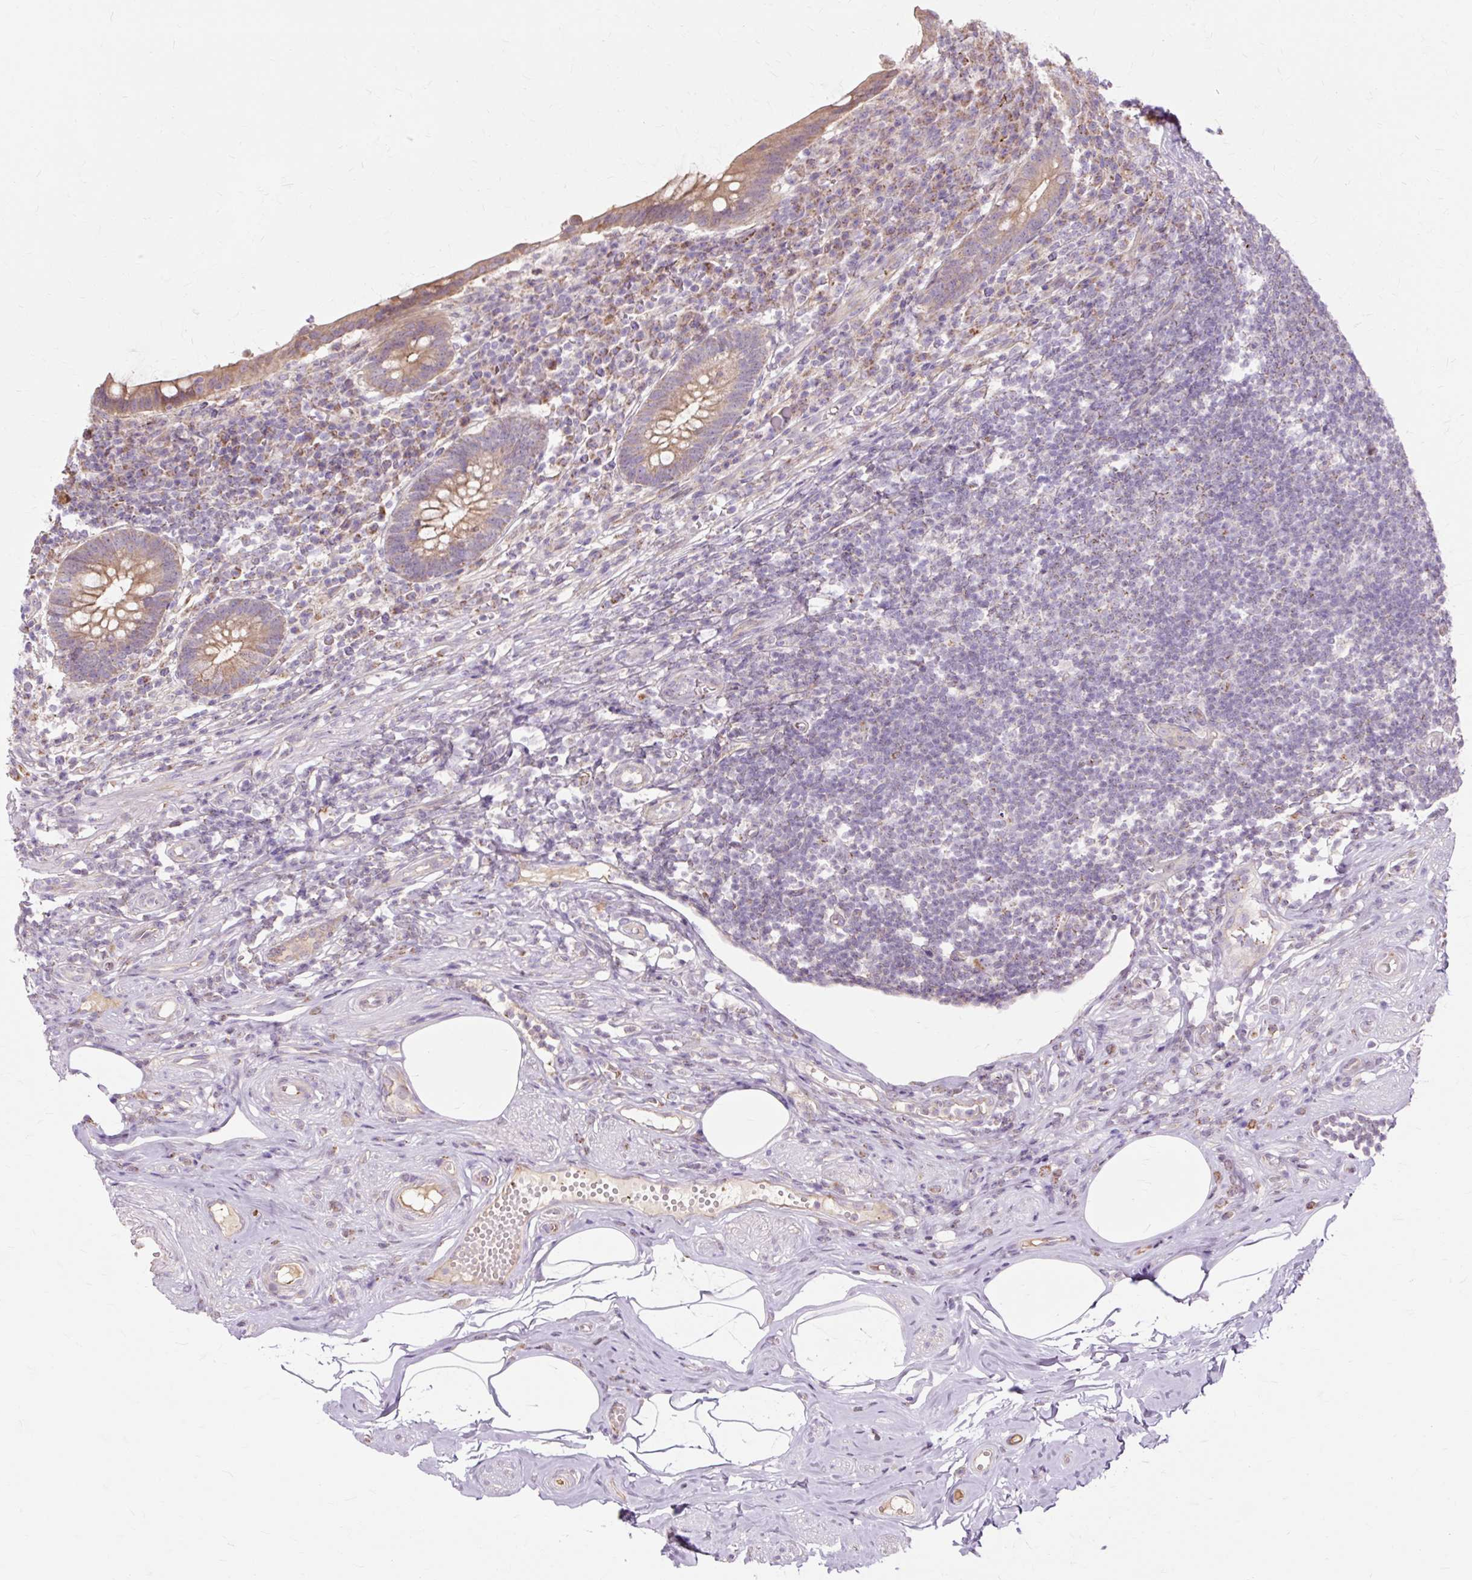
{"staining": {"intensity": "moderate", "quantity": ">75%", "location": "cytoplasmic/membranous"}, "tissue": "appendix", "cell_type": "Glandular cells", "image_type": "normal", "snomed": [{"axis": "morphology", "description": "Normal tissue, NOS"}, {"axis": "topography", "description": "Appendix"}], "caption": "Immunohistochemistry (IHC) image of normal human appendix stained for a protein (brown), which reveals medium levels of moderate cytoplasmic/membranous expression in approximately >75% of glandular cells.", "gene": "PDZD2", "patient": {"sex": "female", "age": 56}}